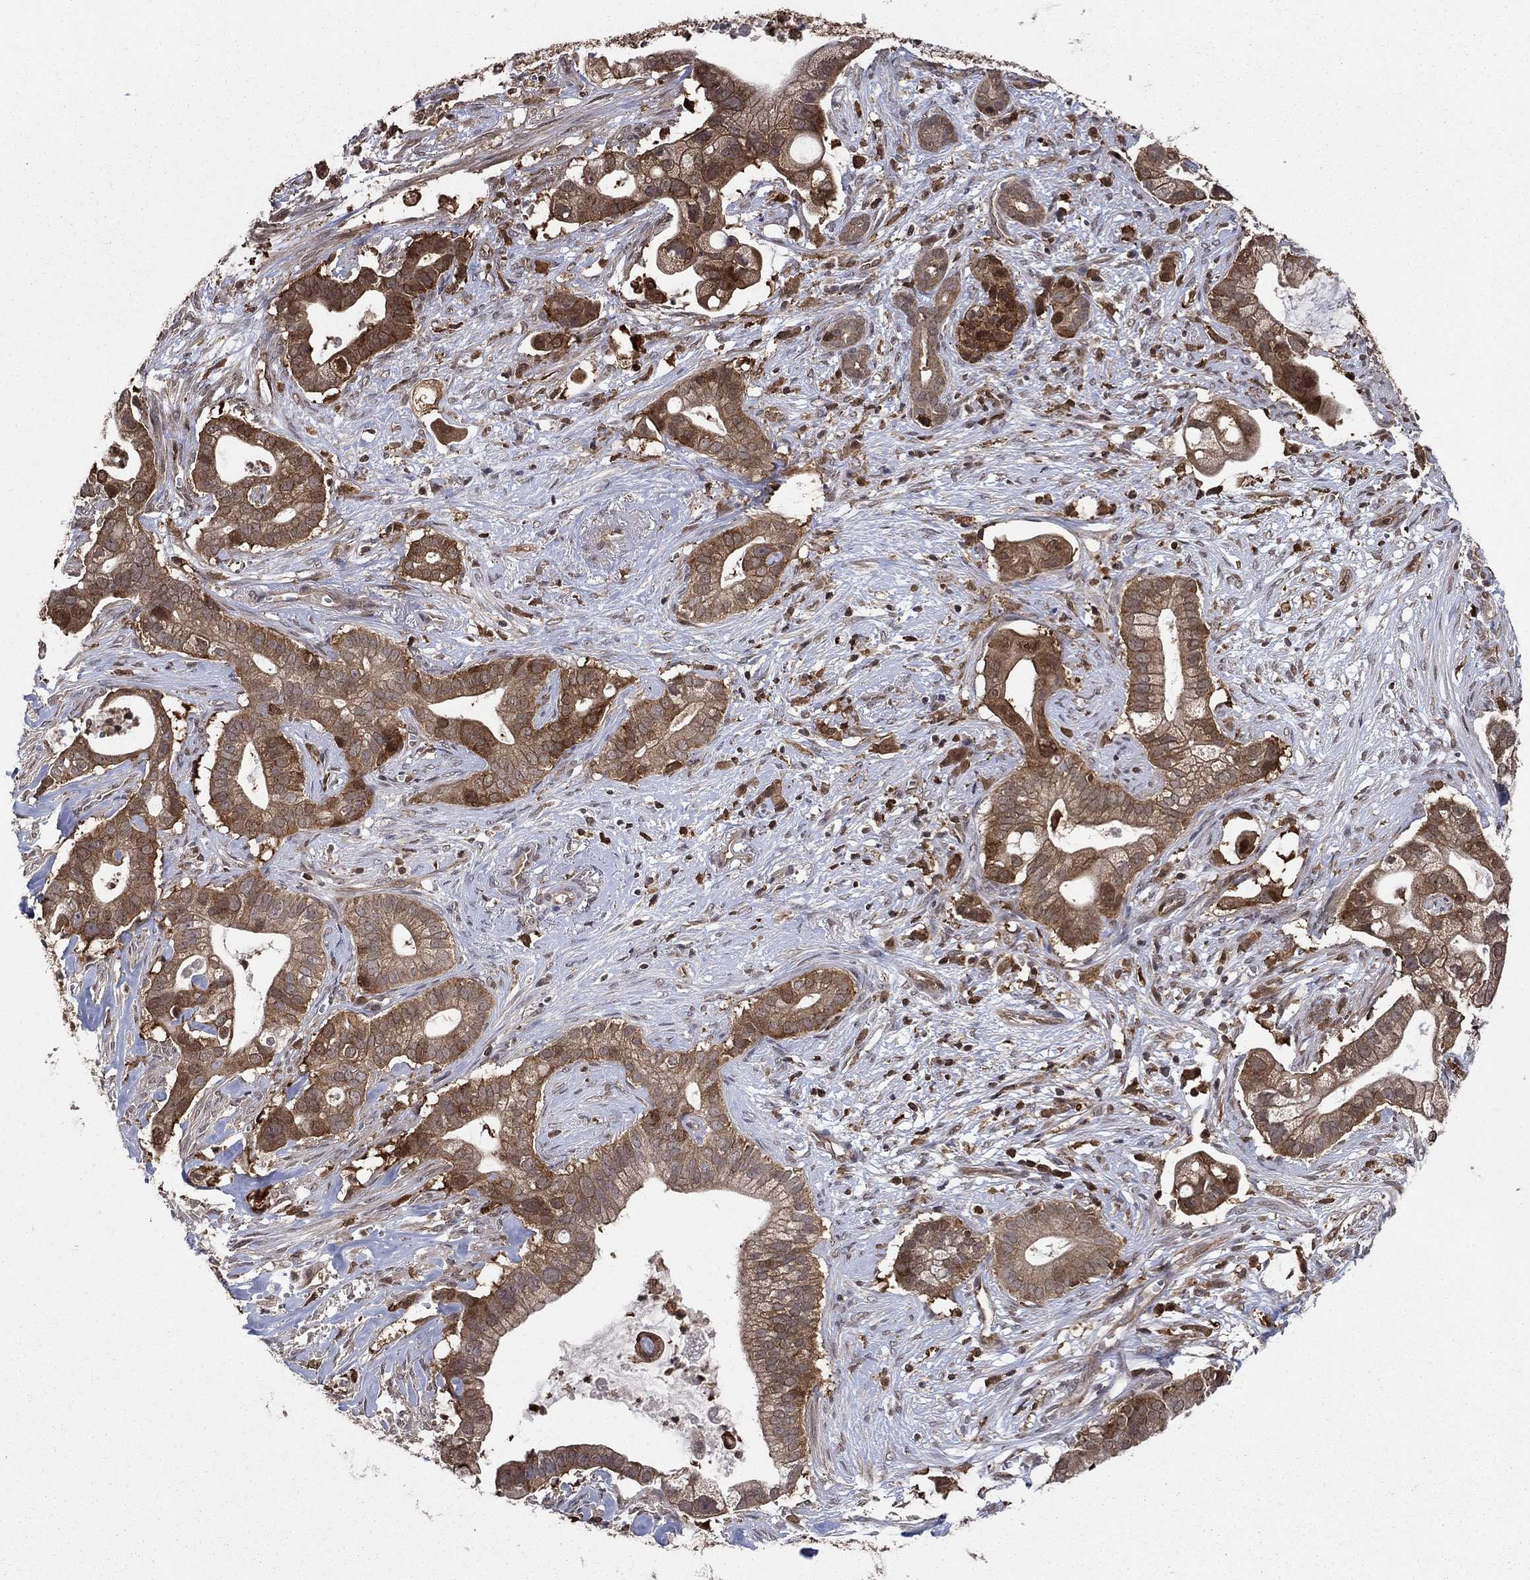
{"staining": {"intensity": "strong", "quantity": ">75%", "location": "cytoplasmic/membranous"}, "tissue": "pancreatic cancer", "cell_type": "Tumor cells", "image_type": "cancer", "snomed": [{"axis": "morphology", "description": "Adenocarcinoma, NOS"}, {"axis": "topography", "description": "Pancreas"}], "caption": "Immunohistochemical staining of human pancreatic adenocarcinoma demonstrates high levels of strong cytoplasmic/membranous positivity in approximately >75% of tumor cells.", "gene": "CACYBP", "patient": {"sex": "male", "age": 61}}